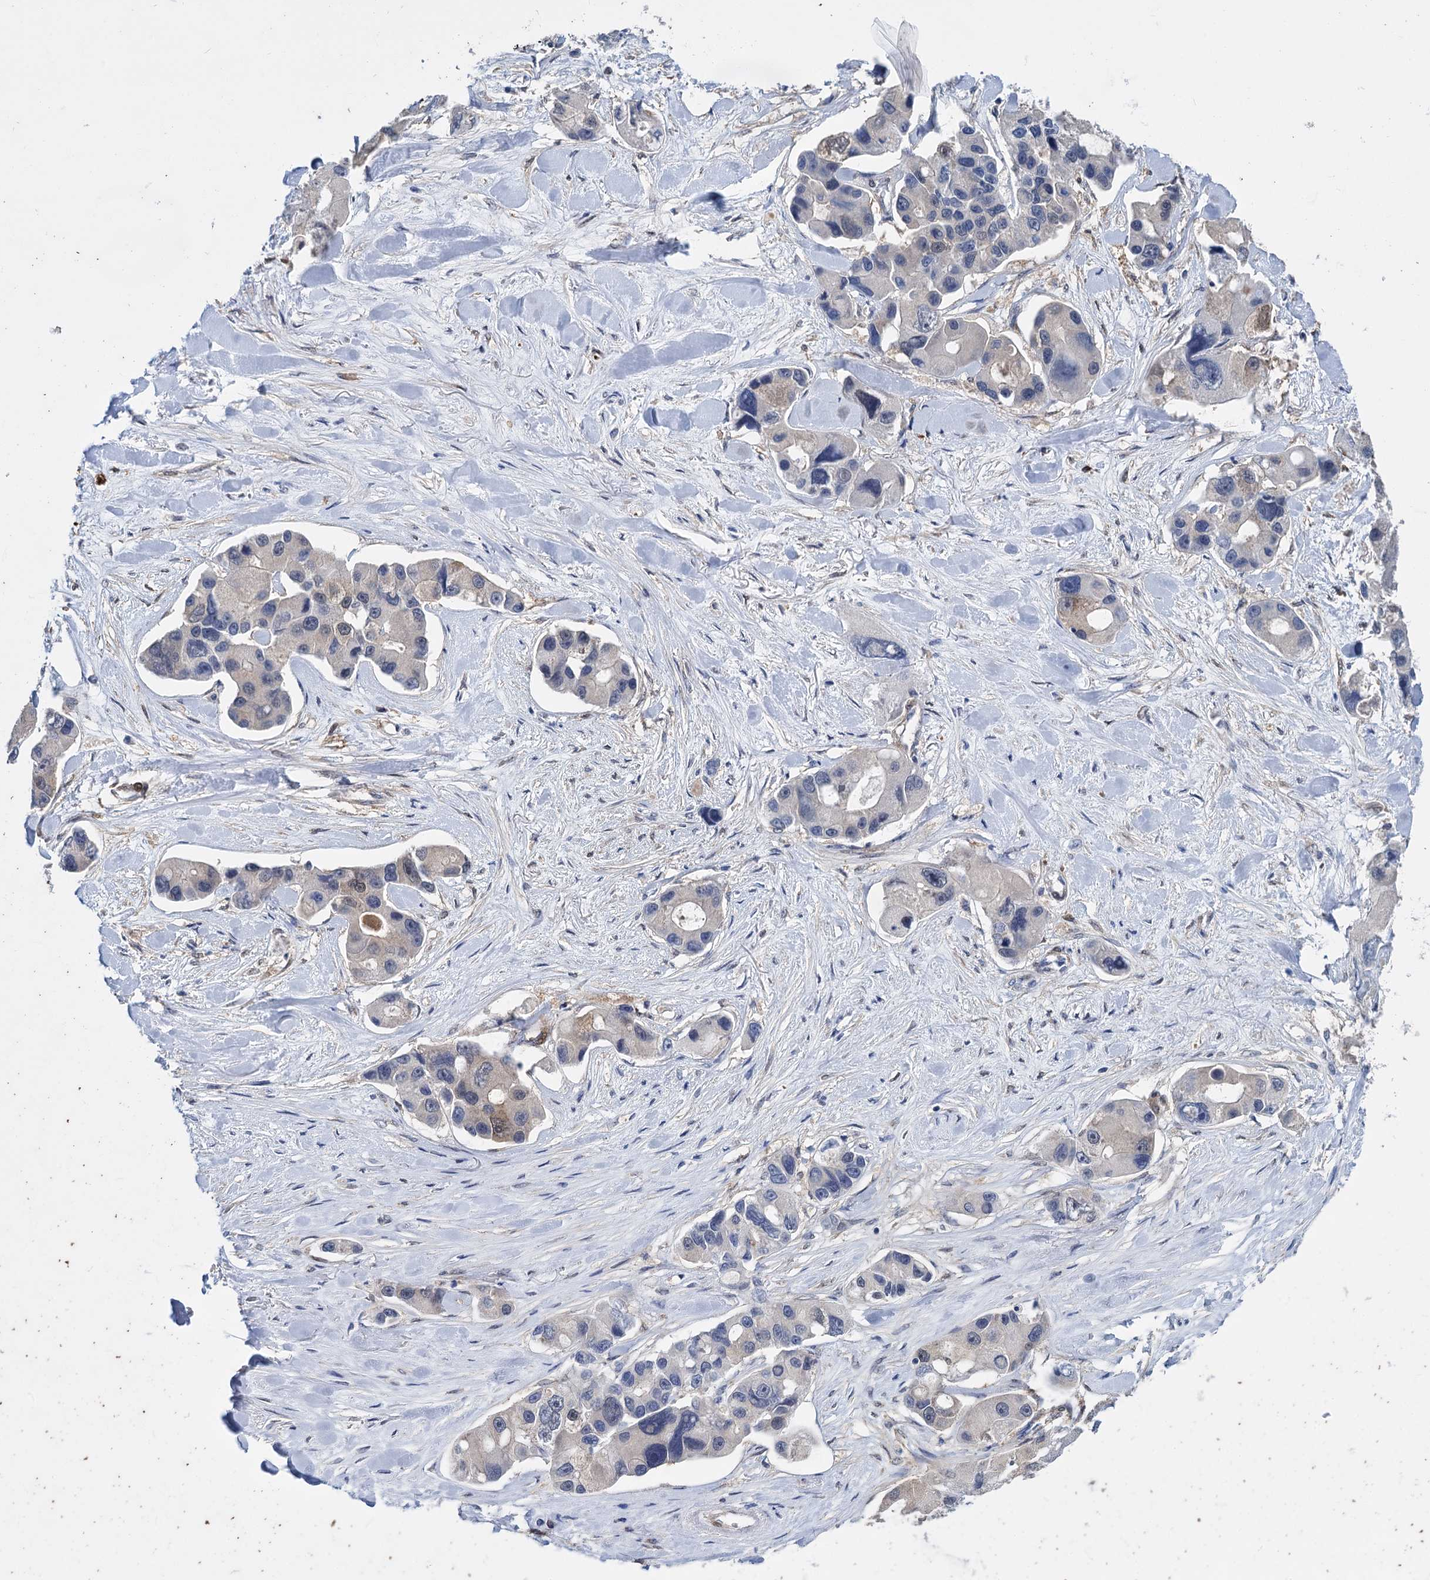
{"staining": {"intensity": "moderate", "quantity": "<25%", "location": "cytoplasmic/membranous,nuclear"}, "tissue": "lung cancer", "cell_type": "Tumor cells", "image_type": "cancer", "snomed": [{"axis": "morphology", "description": "Adenocarcinoma, NOS"}, {"axis": "topography", "description": "Lung"}], "caption": "Protein staining reveals moderate cytoplasmic/membranous and nuclear positivity in approximately <25% of tumor cells in adenocarcinoma (lung).", "gene": "GSTM3", "patient": {"sex": "female", "age": 54}}